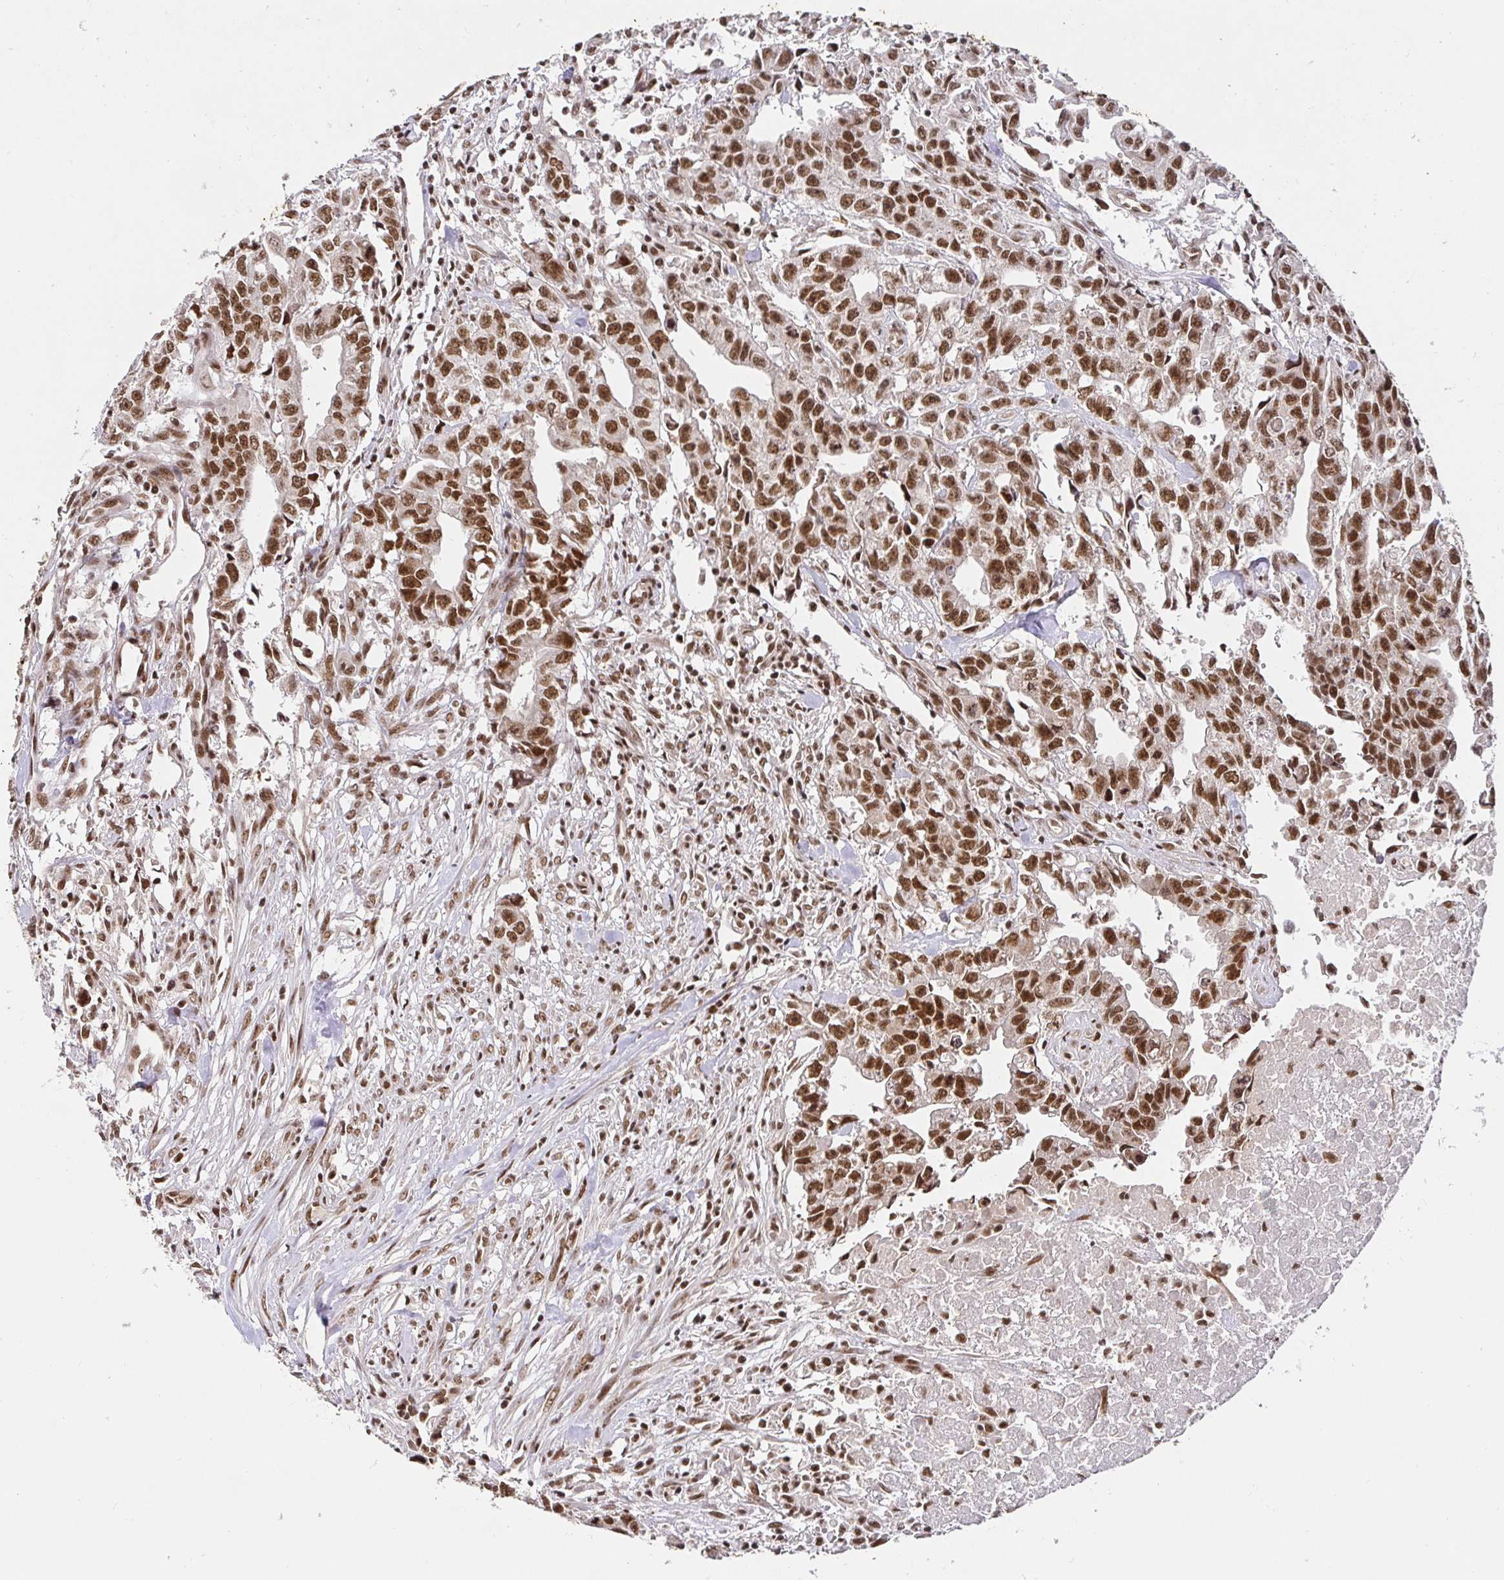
{"staining": {"intensity": "moderate", "quantity": ">75%", "location": "nuclear"}, "tissue": "testis cancer", "cell_type": "Tumor cells", "image_type": "cancer", "snomed": [{"axis": "morphology", "description": "Carcinoma, Embryonal, NOS"}, {"axis": "morphology", "description": "Teratoma, malignant, NOS"}, {"axis": "topography", "description": "Testis"}], "caption": "High-magnification brightfield microscopy of testis cancer (embryonal carcinoma) stained with DAB (3,3'-diaminobenzidine) (brown) and counterstained with hematoxylin (blue). tumor cells exhibit moderate nuclear staining is seen in about>75% of cells.", "gene": "USF1", "patient": {"sex": "male", "age": 24}}